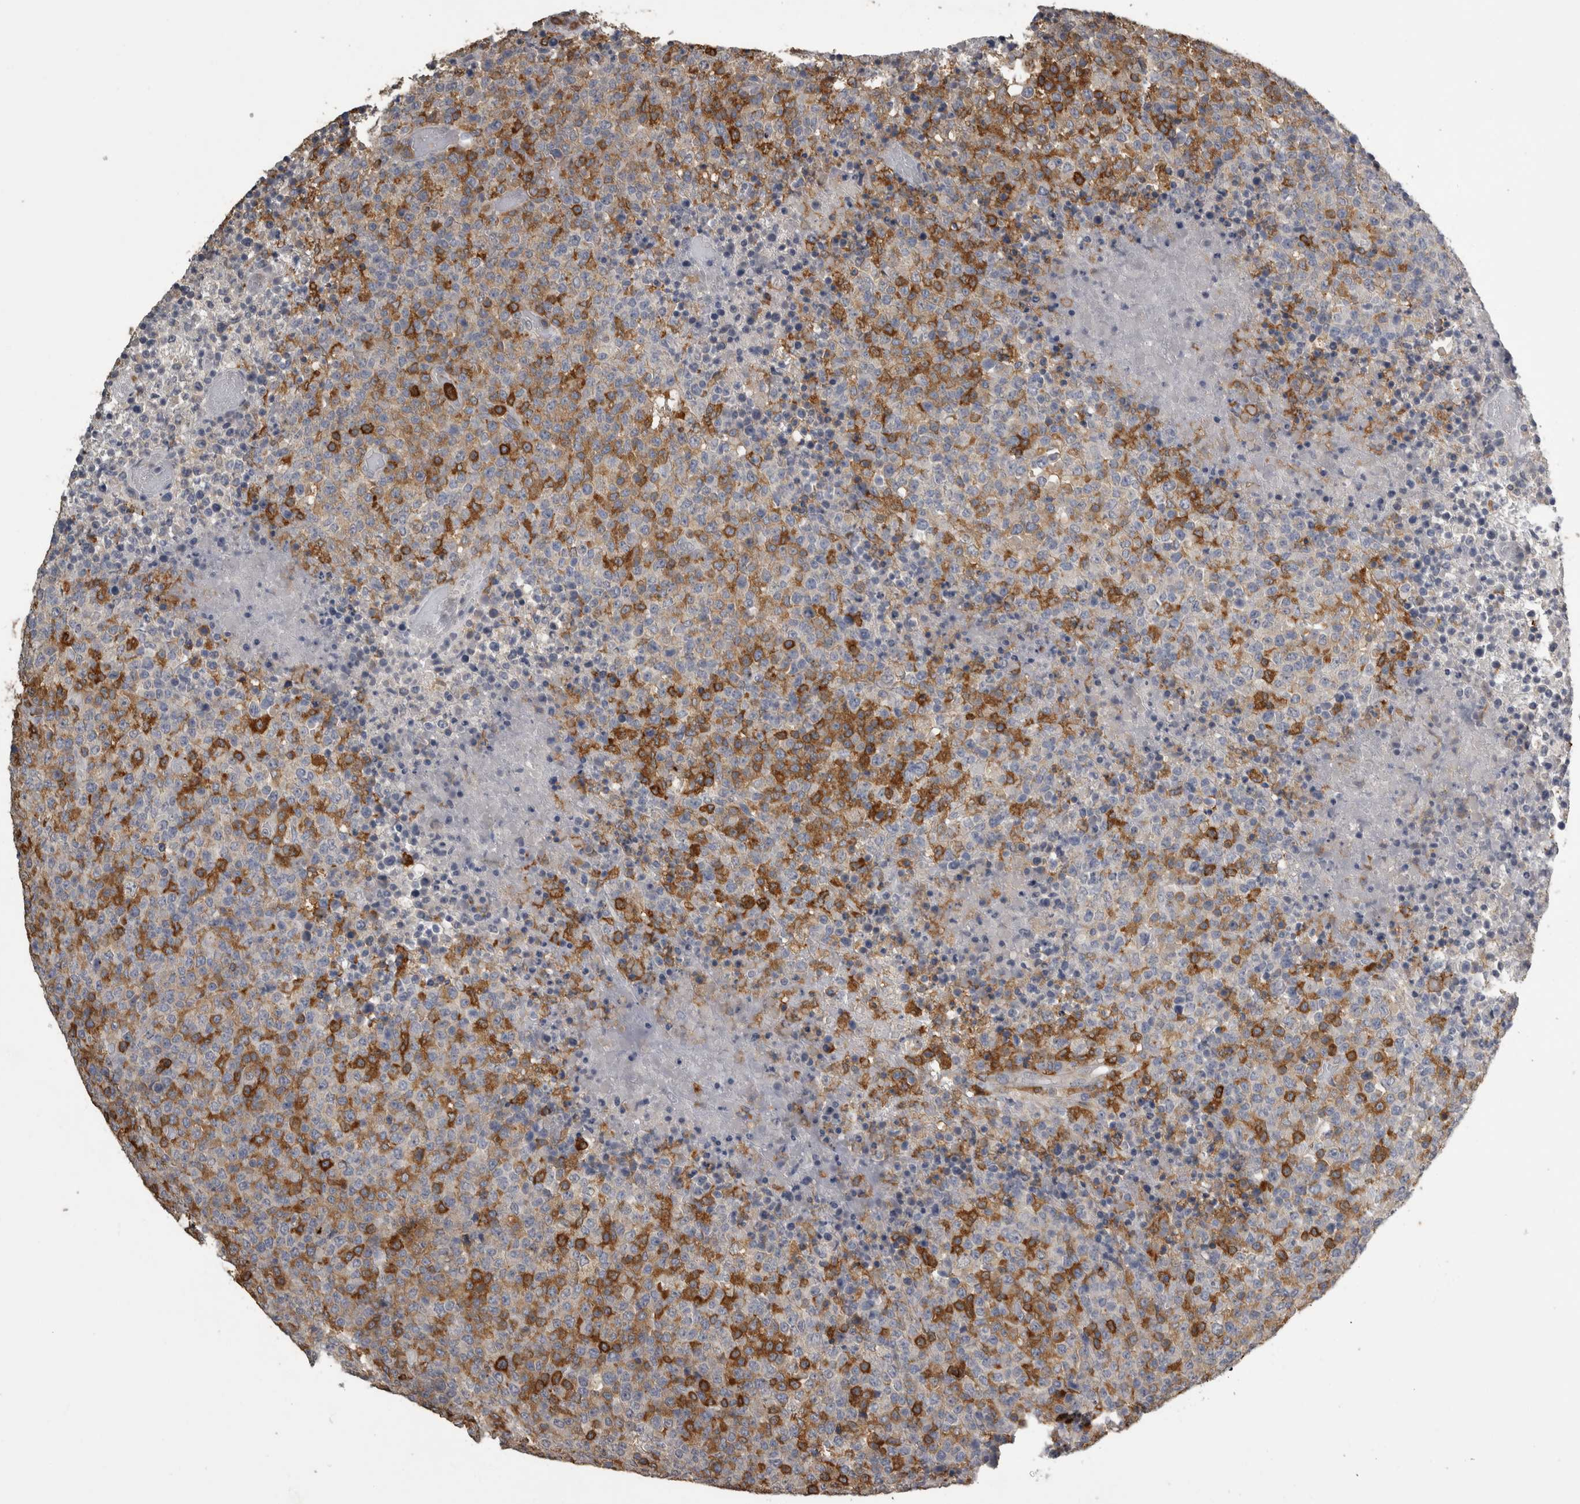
{"staining": {"intensity": "negative", "quantity": "none", "location": "none"}, "tissue": "lymphoma", "cell_type": "Tumor cells", "image_type": "cancer", "snomed": [{"axis": "morphology", "description": "Malignant lymphoma, non-Hodgkin's type, High grade"}, {"axis": "topography", "description": "Lymph node"}], "caption": "Tumor cells are negative for brown protein staining in lymphoma.", "gene": "PIK3AP1", "patient": {"sex": "male", "age": 13}}